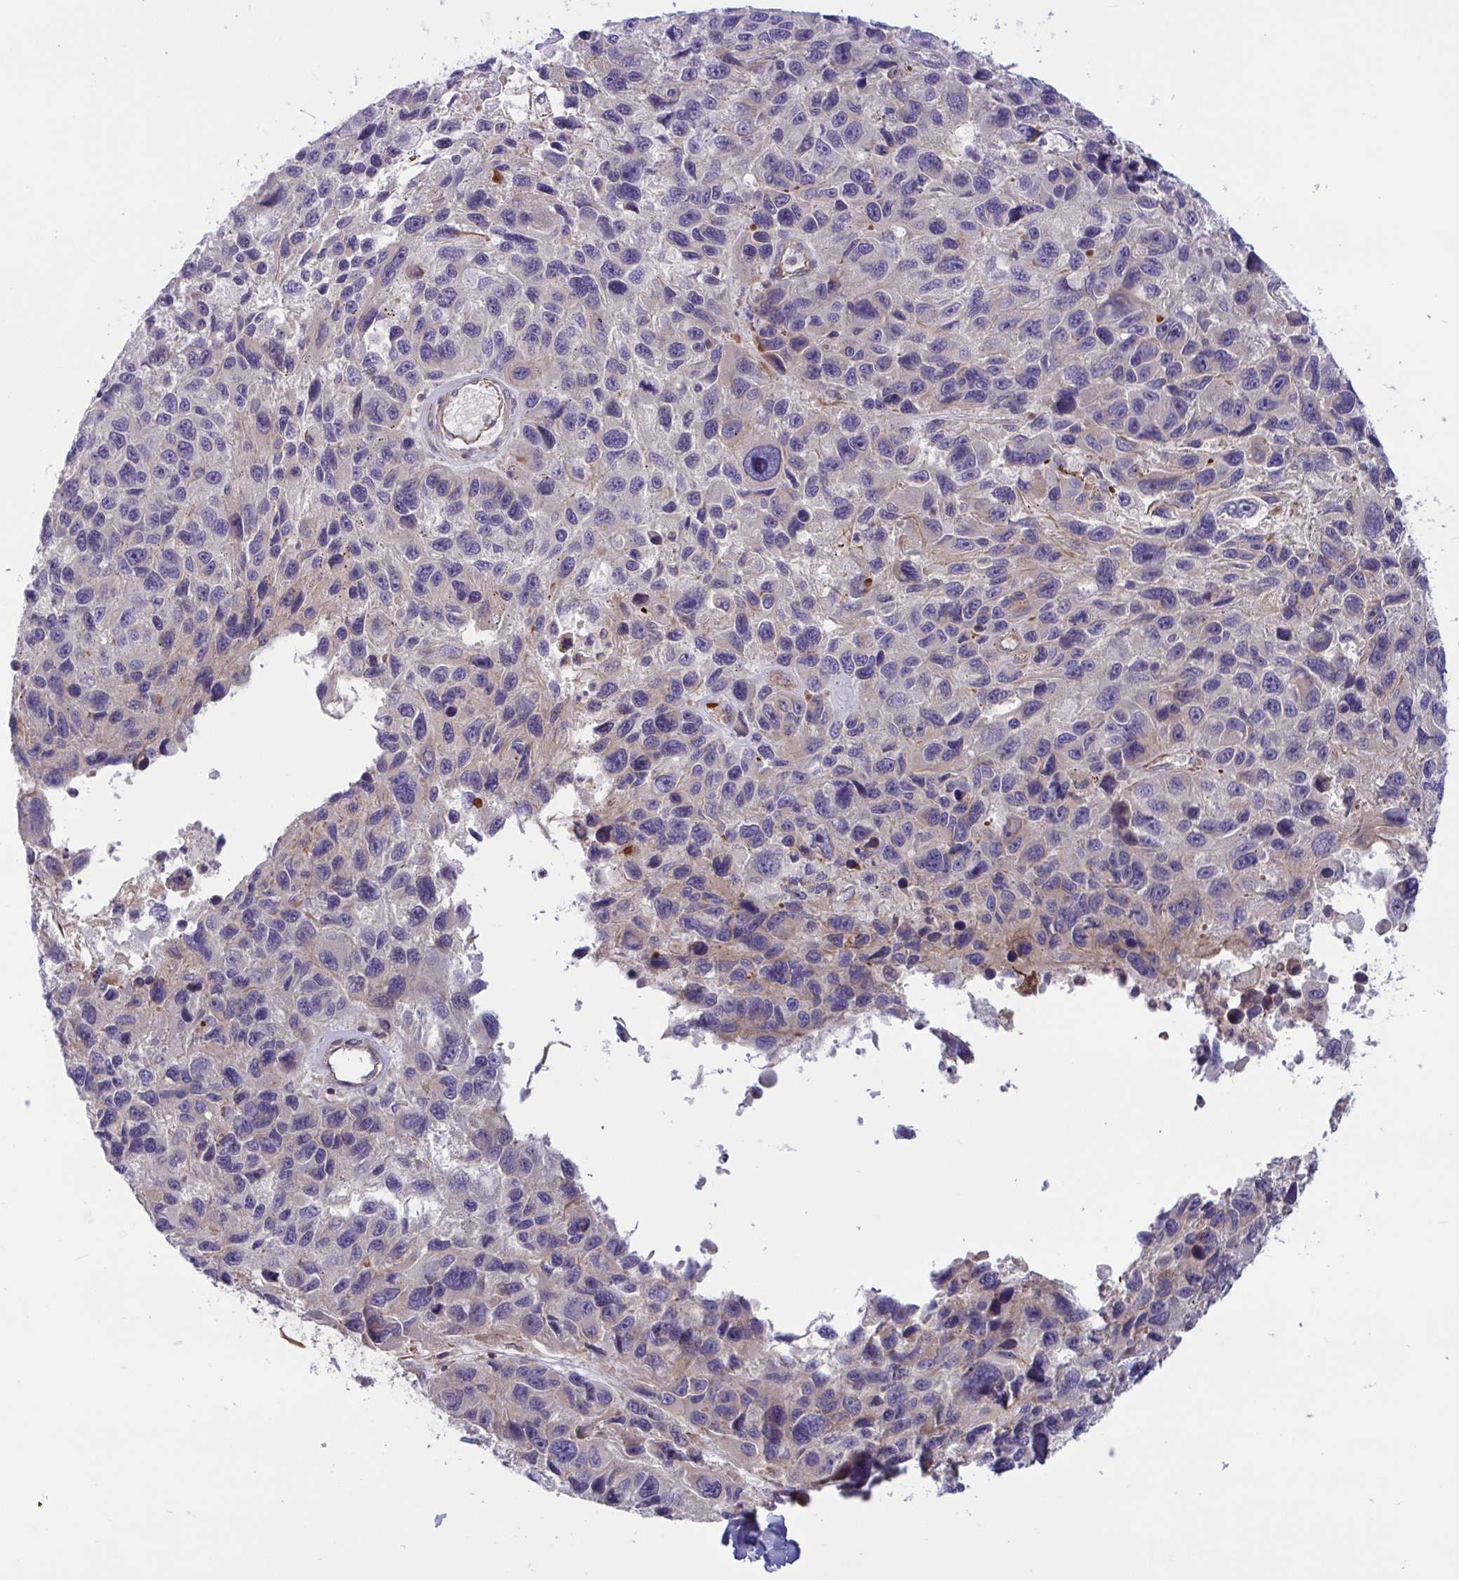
{"staining": {"intensity": "negative", "quantity": "none", "location": "none"}, "tissue": "melanoma", "cell_type": "Tumor cells", "image_type": "cancer", "snomed": [{"axis": "morphology", "description": "Malignant melanoma, NOS"}, {"axis": "topography", "description": "Skin"}], "caption": "DAB immunohistochemical staining of human melanoma shows no significant positivity in tumor cells.", "gene": "TANK", "patient": {"sex": "male", "age": 53}}